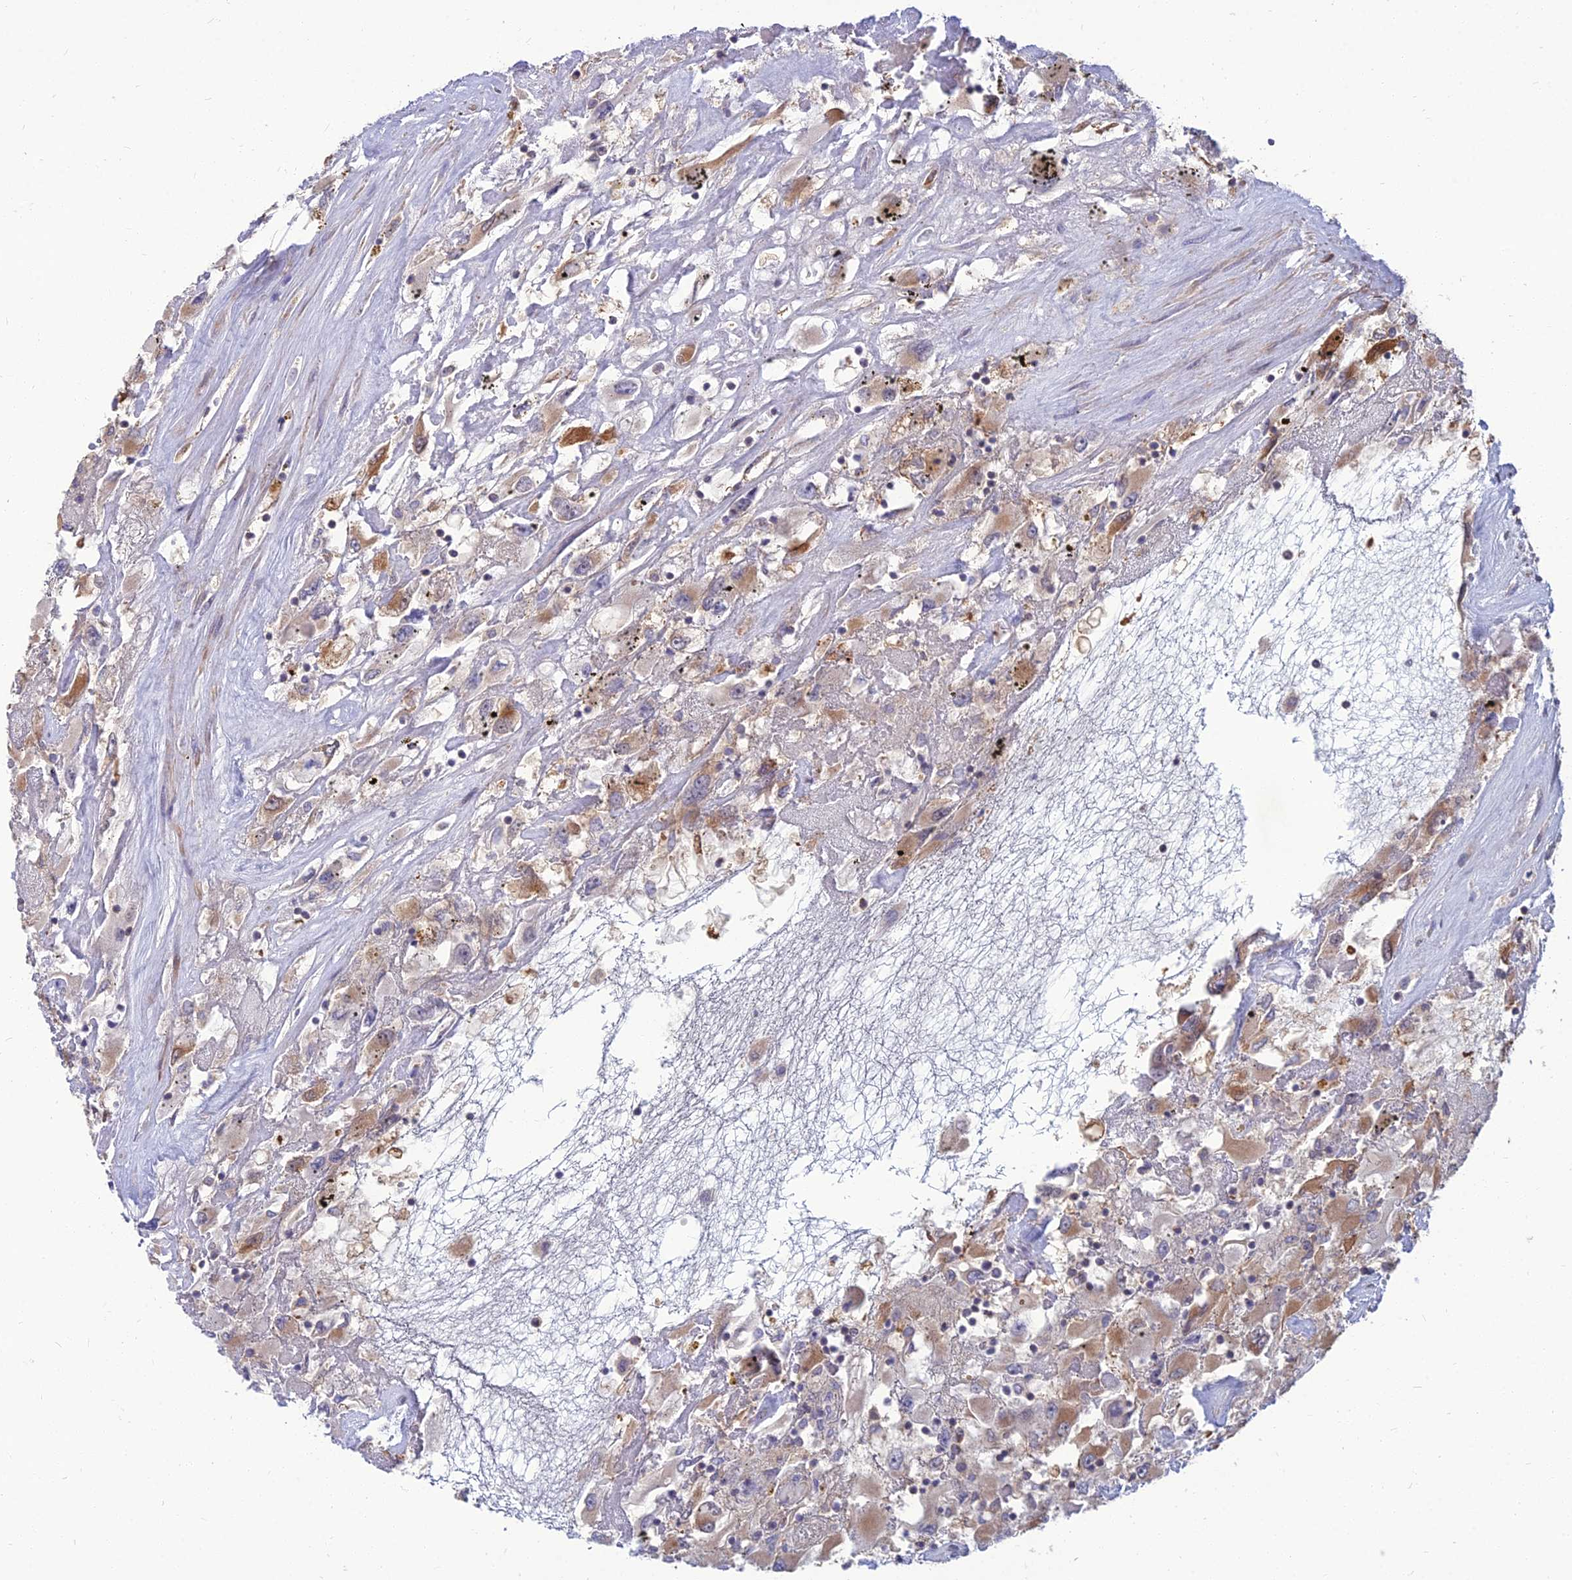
{"staining": {"intensity": "moderate", "quantity": "25%-75%", "location": "cytoplasmic/membranous"}, "tissue": "renal cancer", "cell_type": "Tumor cells", "image_type": "cancer", "snomed": [{"axis": "morphology", "description": "Adenocarcinoma, NOS"}, {"axis": "topography", "description": "Kidney"}], "caption": "This is an image of immunohistochemistry staining of renal cancer (adenocarcinoma), which shows moderate expression in the cytoplasmic/membranous of tumor cells.", "gene": "OPA3", "patient": {"sex": "female", "age": 52}}